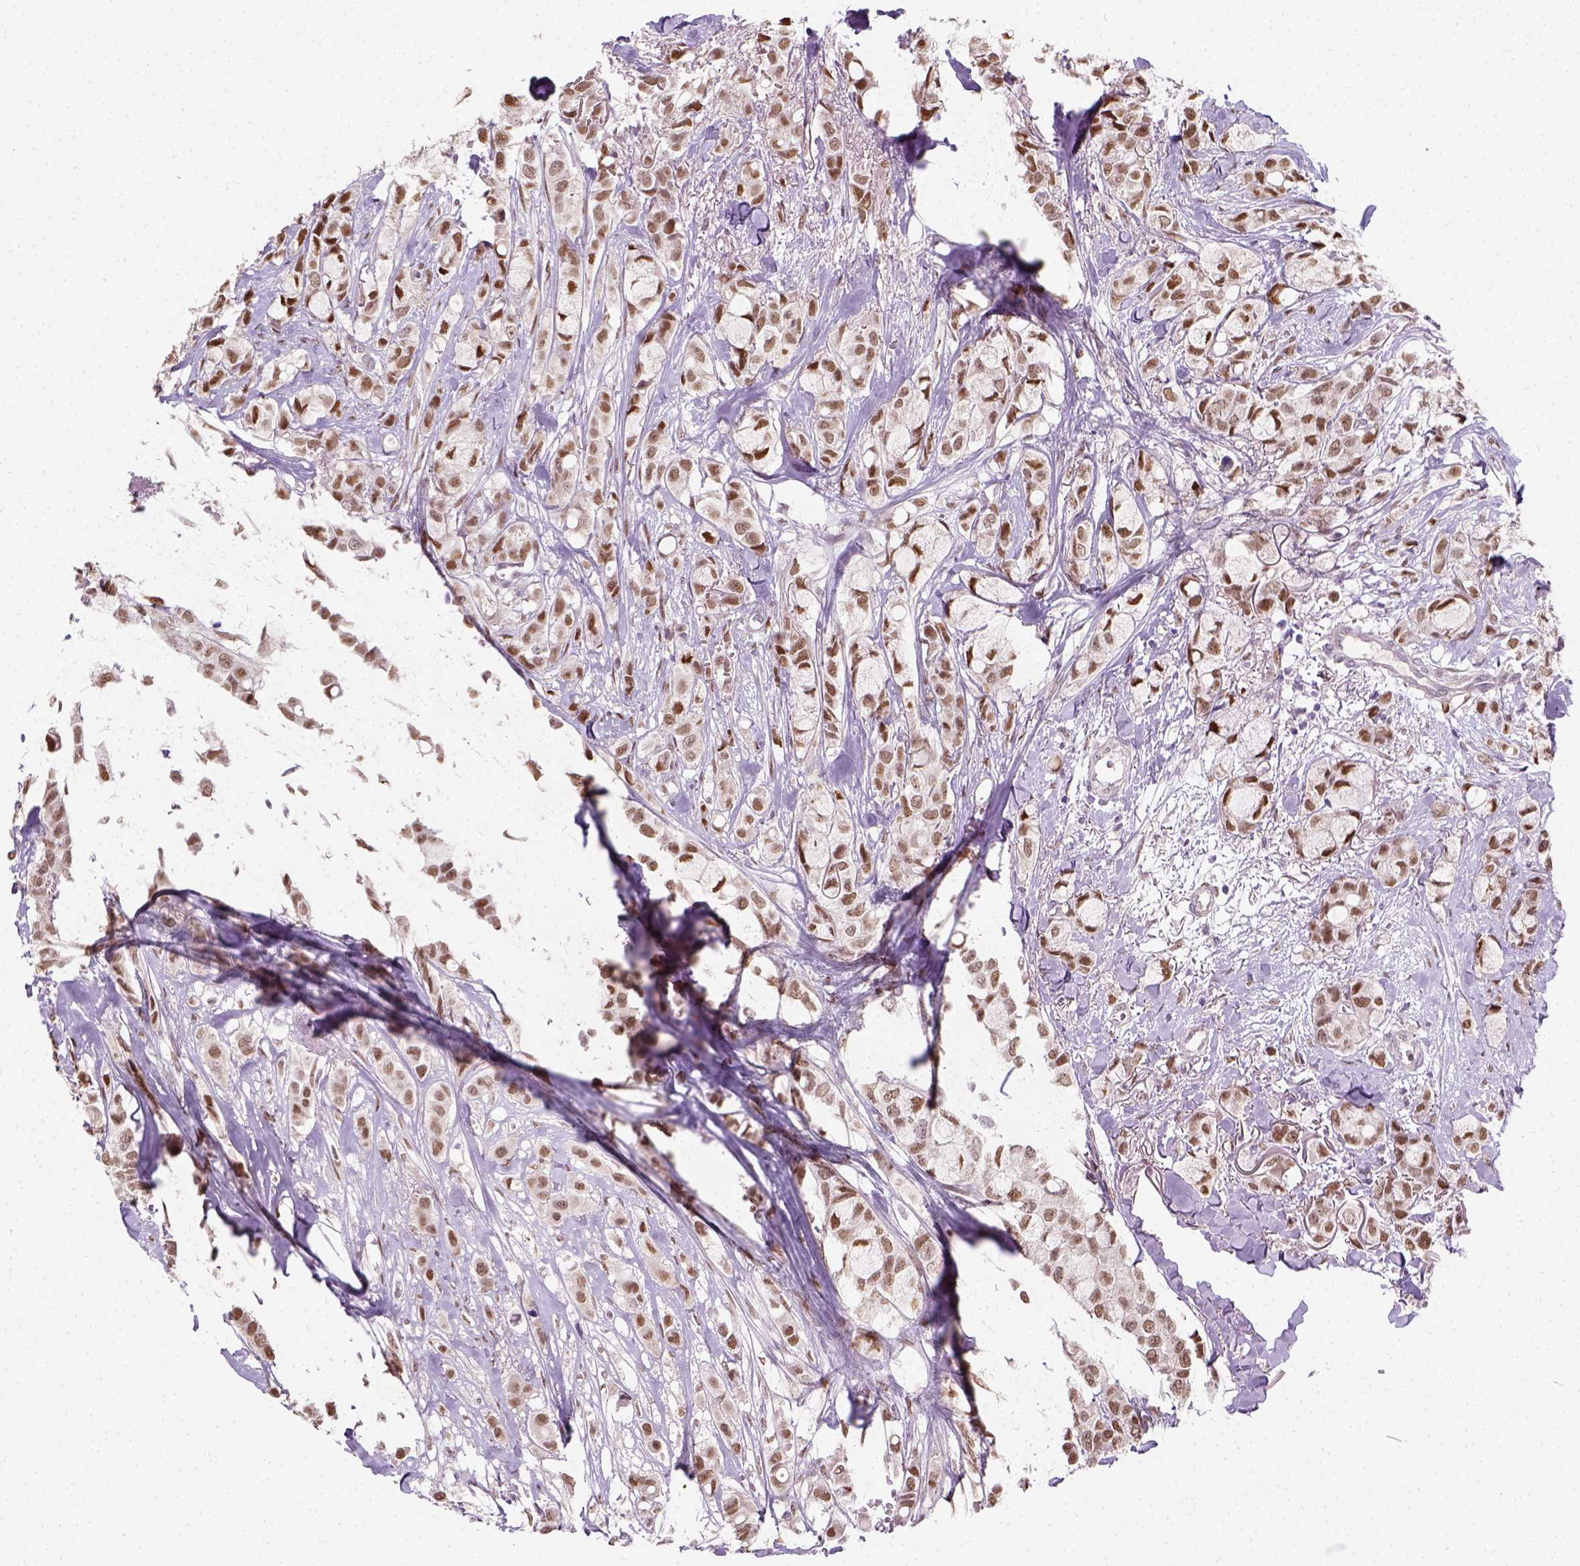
{"staining": {"intensity": "moderate", "quantity": ">75%", "location": "nuclear"}, "tissue": "breast cancer", "cell_type": "Tumor cells", "image_type": "cancer", "snomed": [{"axis": "morphology", "description": "Duct carcinoma"}, {"axis": "topography", "description": "Breast"}], "caption": "Breast infiltrating ductal carcinoma was stained to show a protein in brown. There is medium levels of moderate nuclear expression in approximately >75% of tumor cells.", "gene": "C1orf112", "patient": {"sex": "female", "age": 85}}